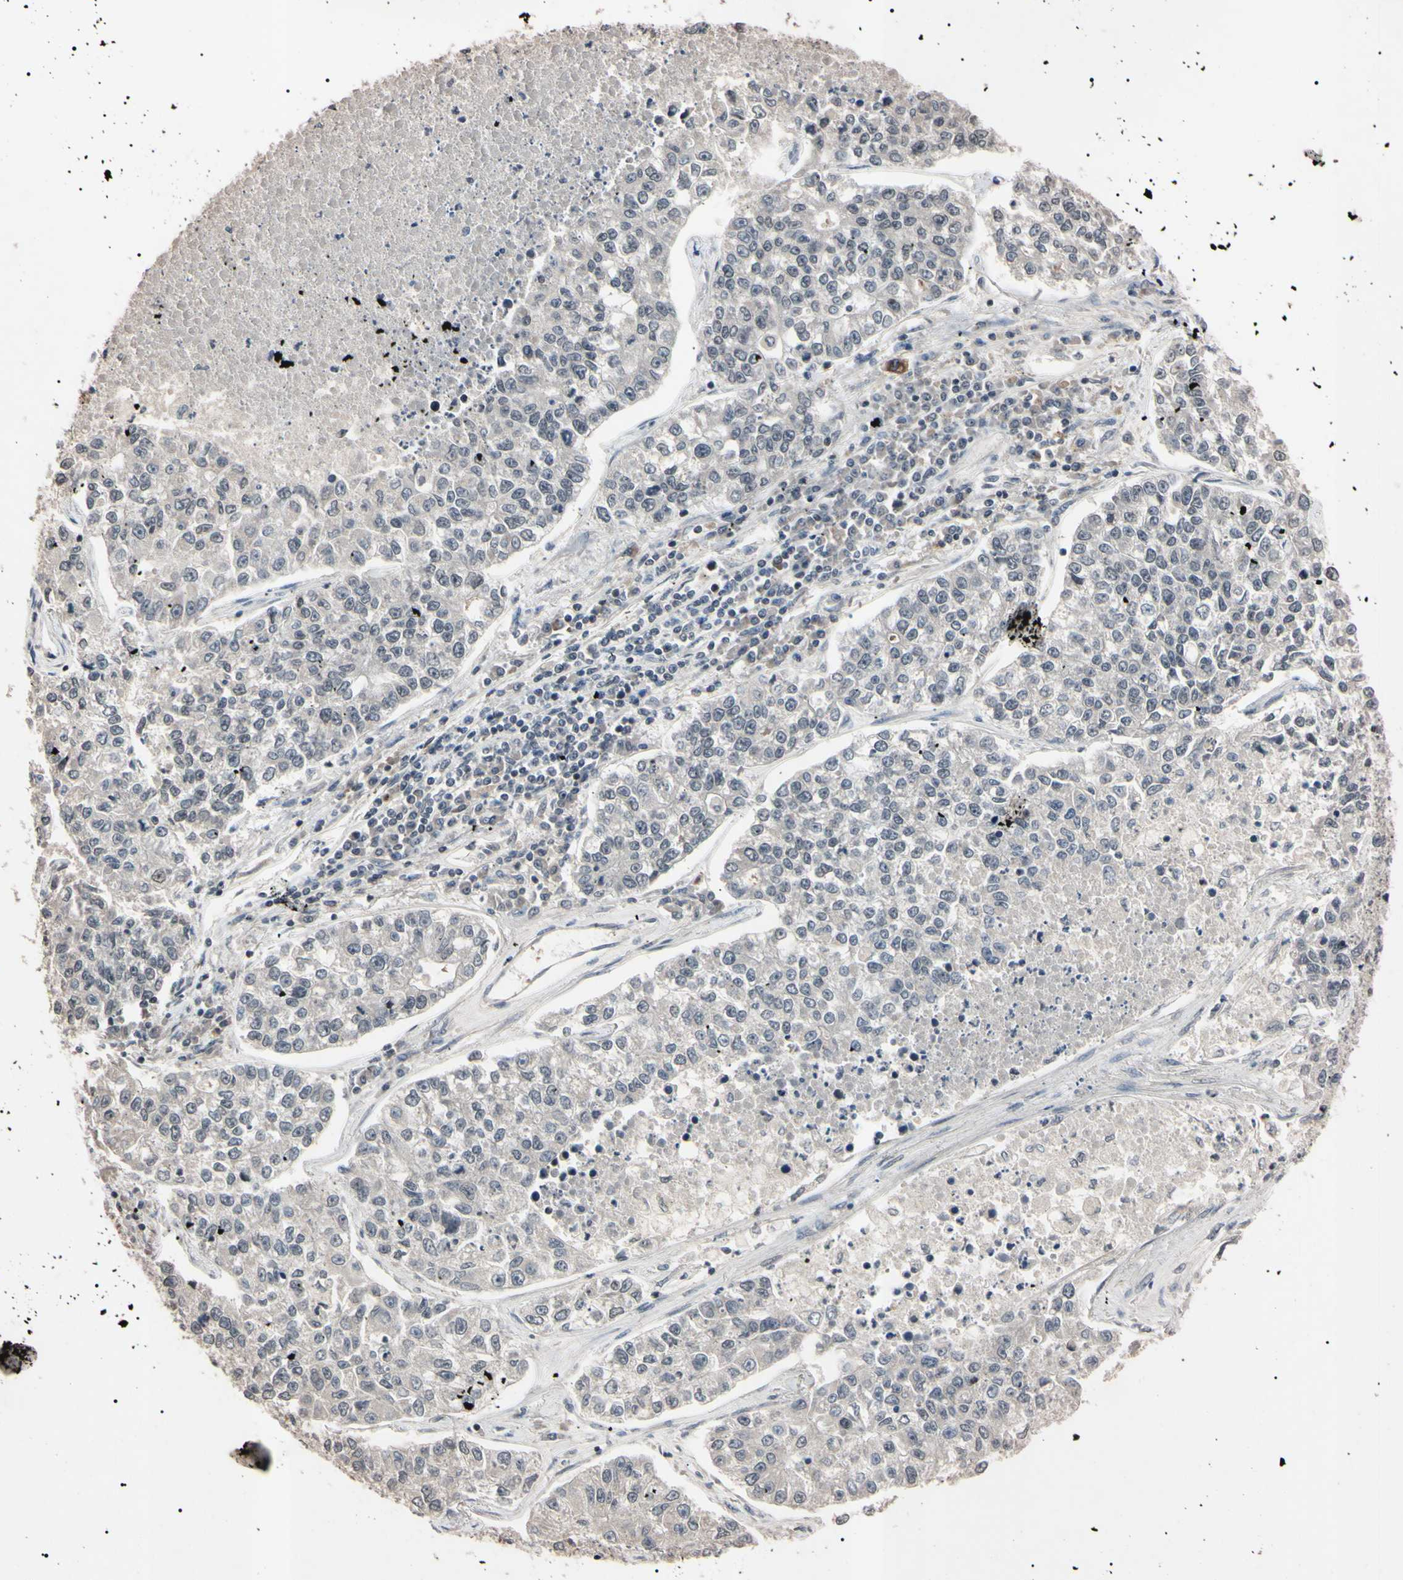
{"staining": {"intensity": "negative", "quantity": "none", "location": "none"}, "tissue": "lung cancer", "cell_type": "Tumor cells", "image_type": "cancer", "snomed": [{"axis": "morphology", "description": "Adenocarcinoma, NOS"}, {"axis": "topography", "description": "Lung"}], "caption": "IHC micrograph of adenocarcinoma (lung) stained for a protein (brown), which reveals no positivity in tumor cells.", "gene": "YY1", "patient": {"sex": "male", "age": 49}}